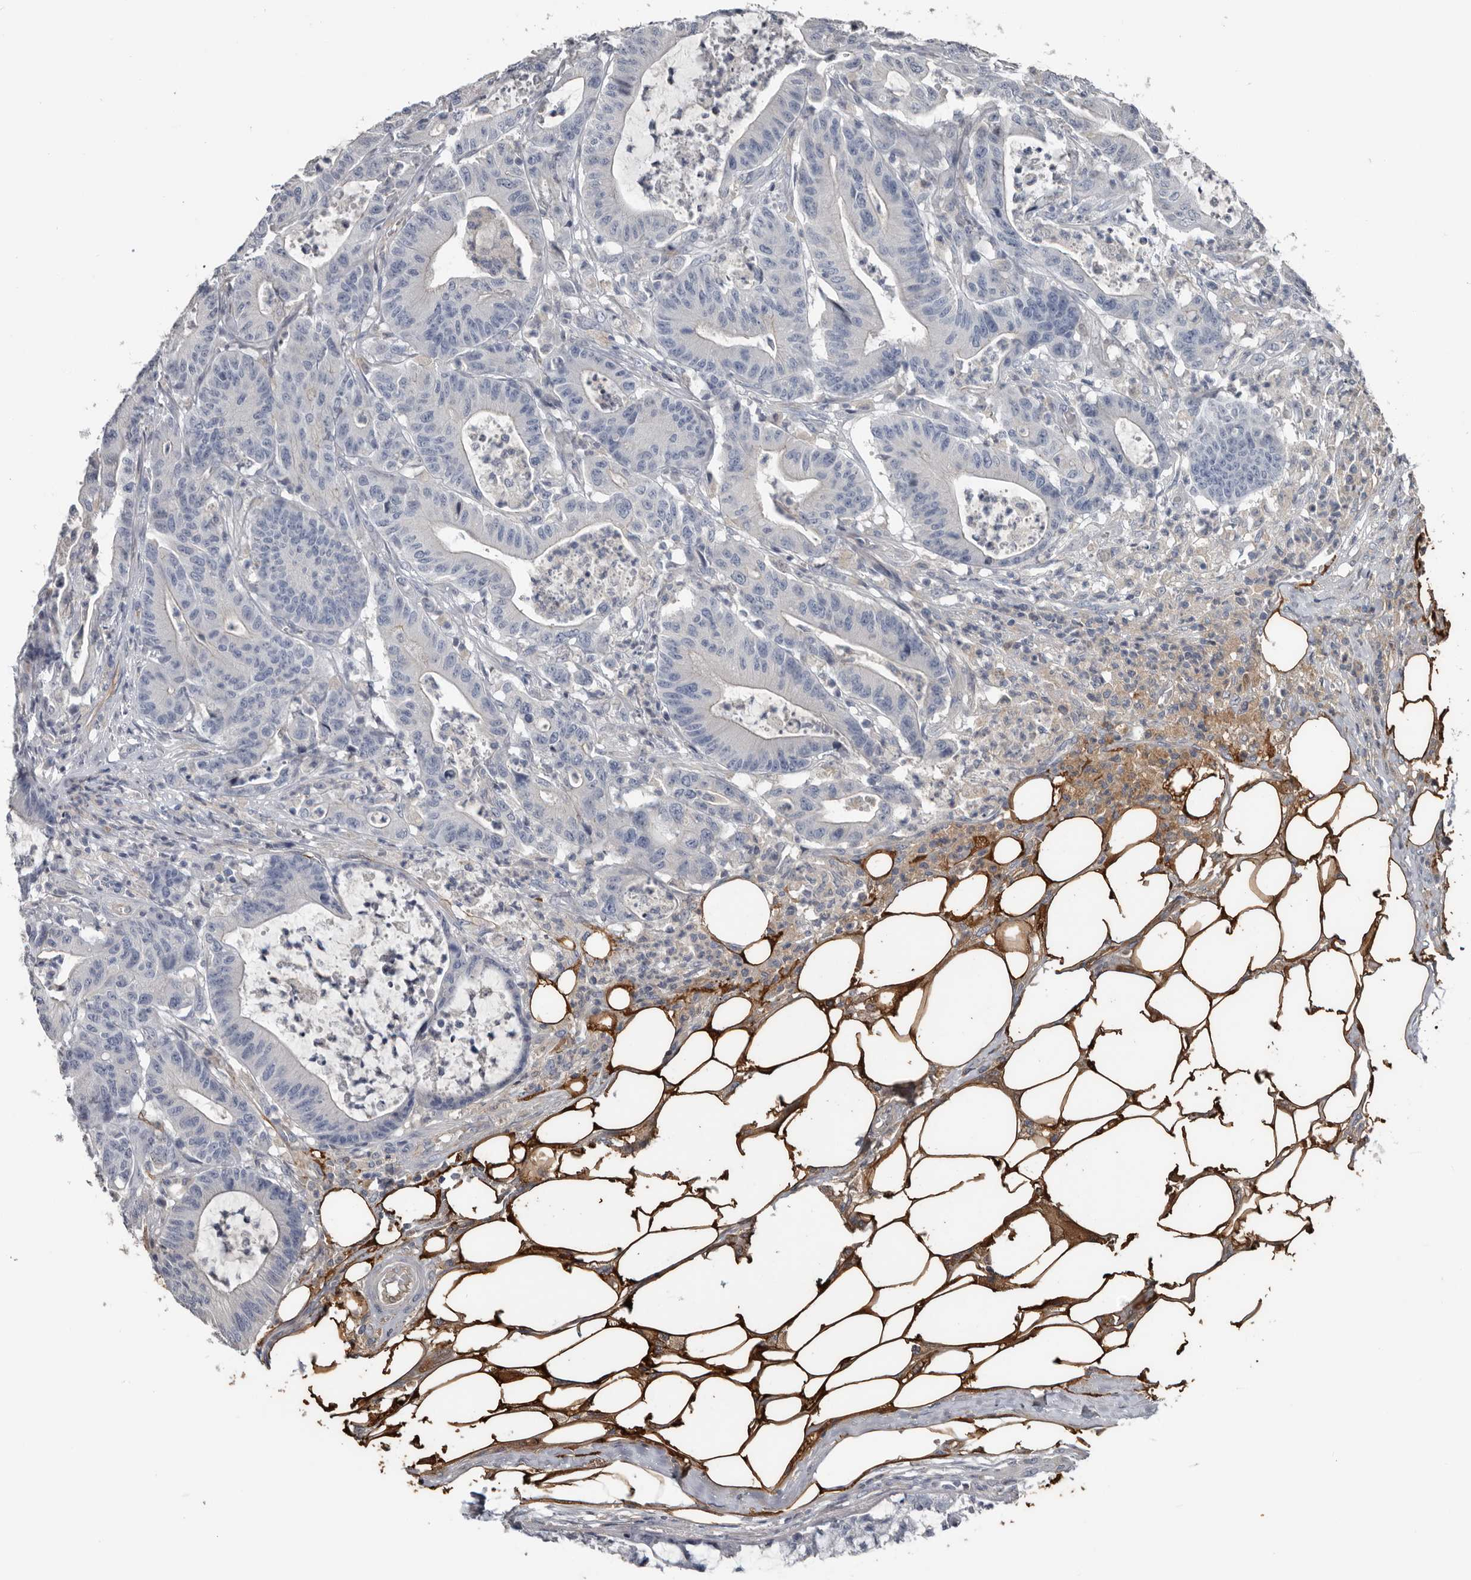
{"staining": {"intensity": "negative", "quantity": "none", "location": "none"}, "tissue": "colorectal cancer", "cell_type": "Tumor cells", "image_type": "cancer", "snomed": [{"axis": "morphology", "description": "Adenocarcinoma, NOS"}, {"axis": "topography", "description": "Colon"}], "caption": "The photomicrograph exhibits no staining of tumor cells in adenocarcinoma (colorectal).", "gene": "FABP7", "patient": {"sex": "female", "age": 84}}